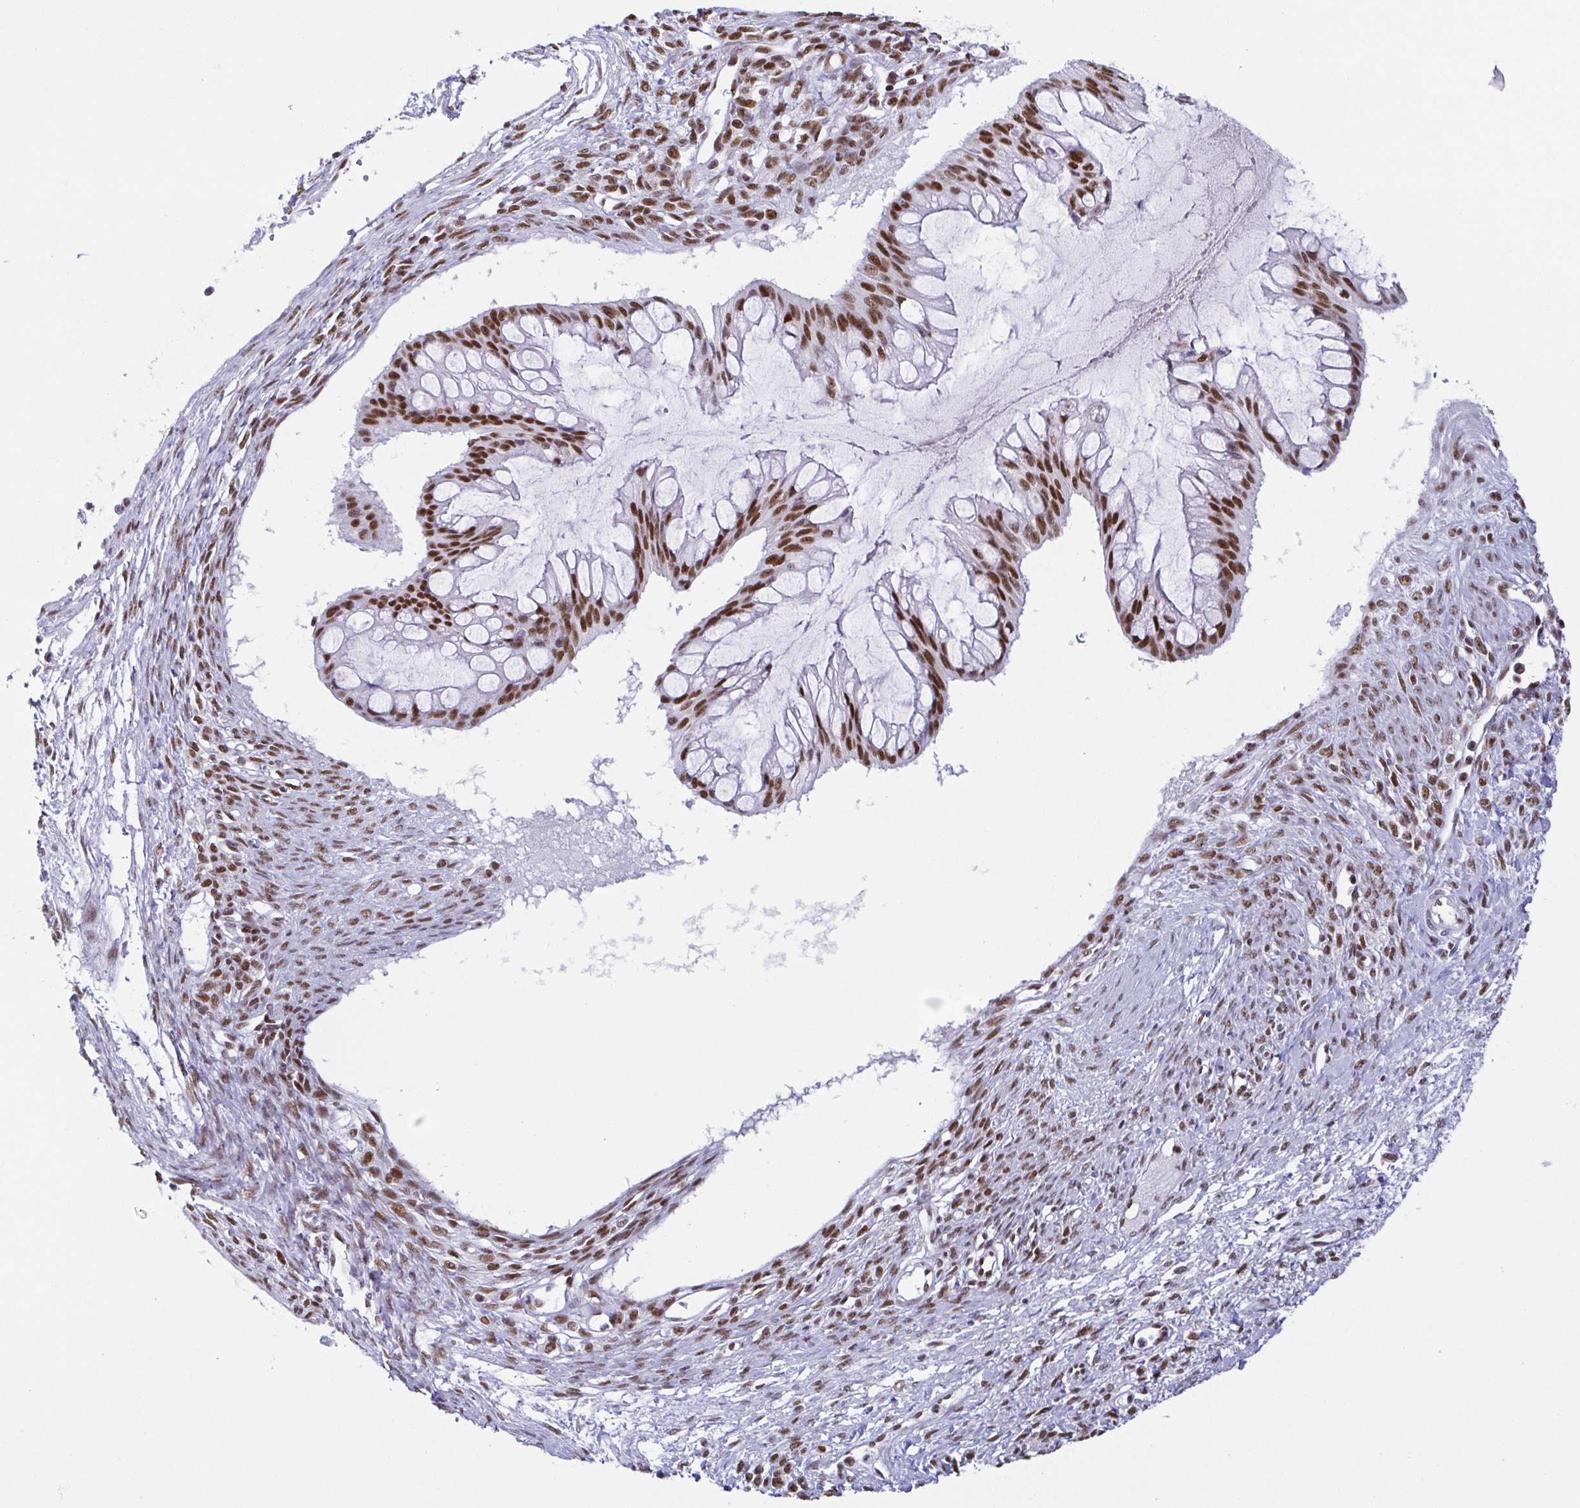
{"staining": {"intensity": "strong", "quantity": ">75%", "location": "nuclear"}, "tissue": "ovarian cancer", "cell_type": "Tumor cells", "image_type": "cancer", "snomed": [{"axis": "morphology", "description": "Cystadenocarcinoma, mucinous, NOS"}, {"axis": "topography", "description": "Ovary"}], "caption": "Tumor cells demonstrate strong nuclear positivity in approximately >75% of cells in ovarian cancer.", "gene": "EWSR1", "patient": {"sex": "female", "age": 73}}